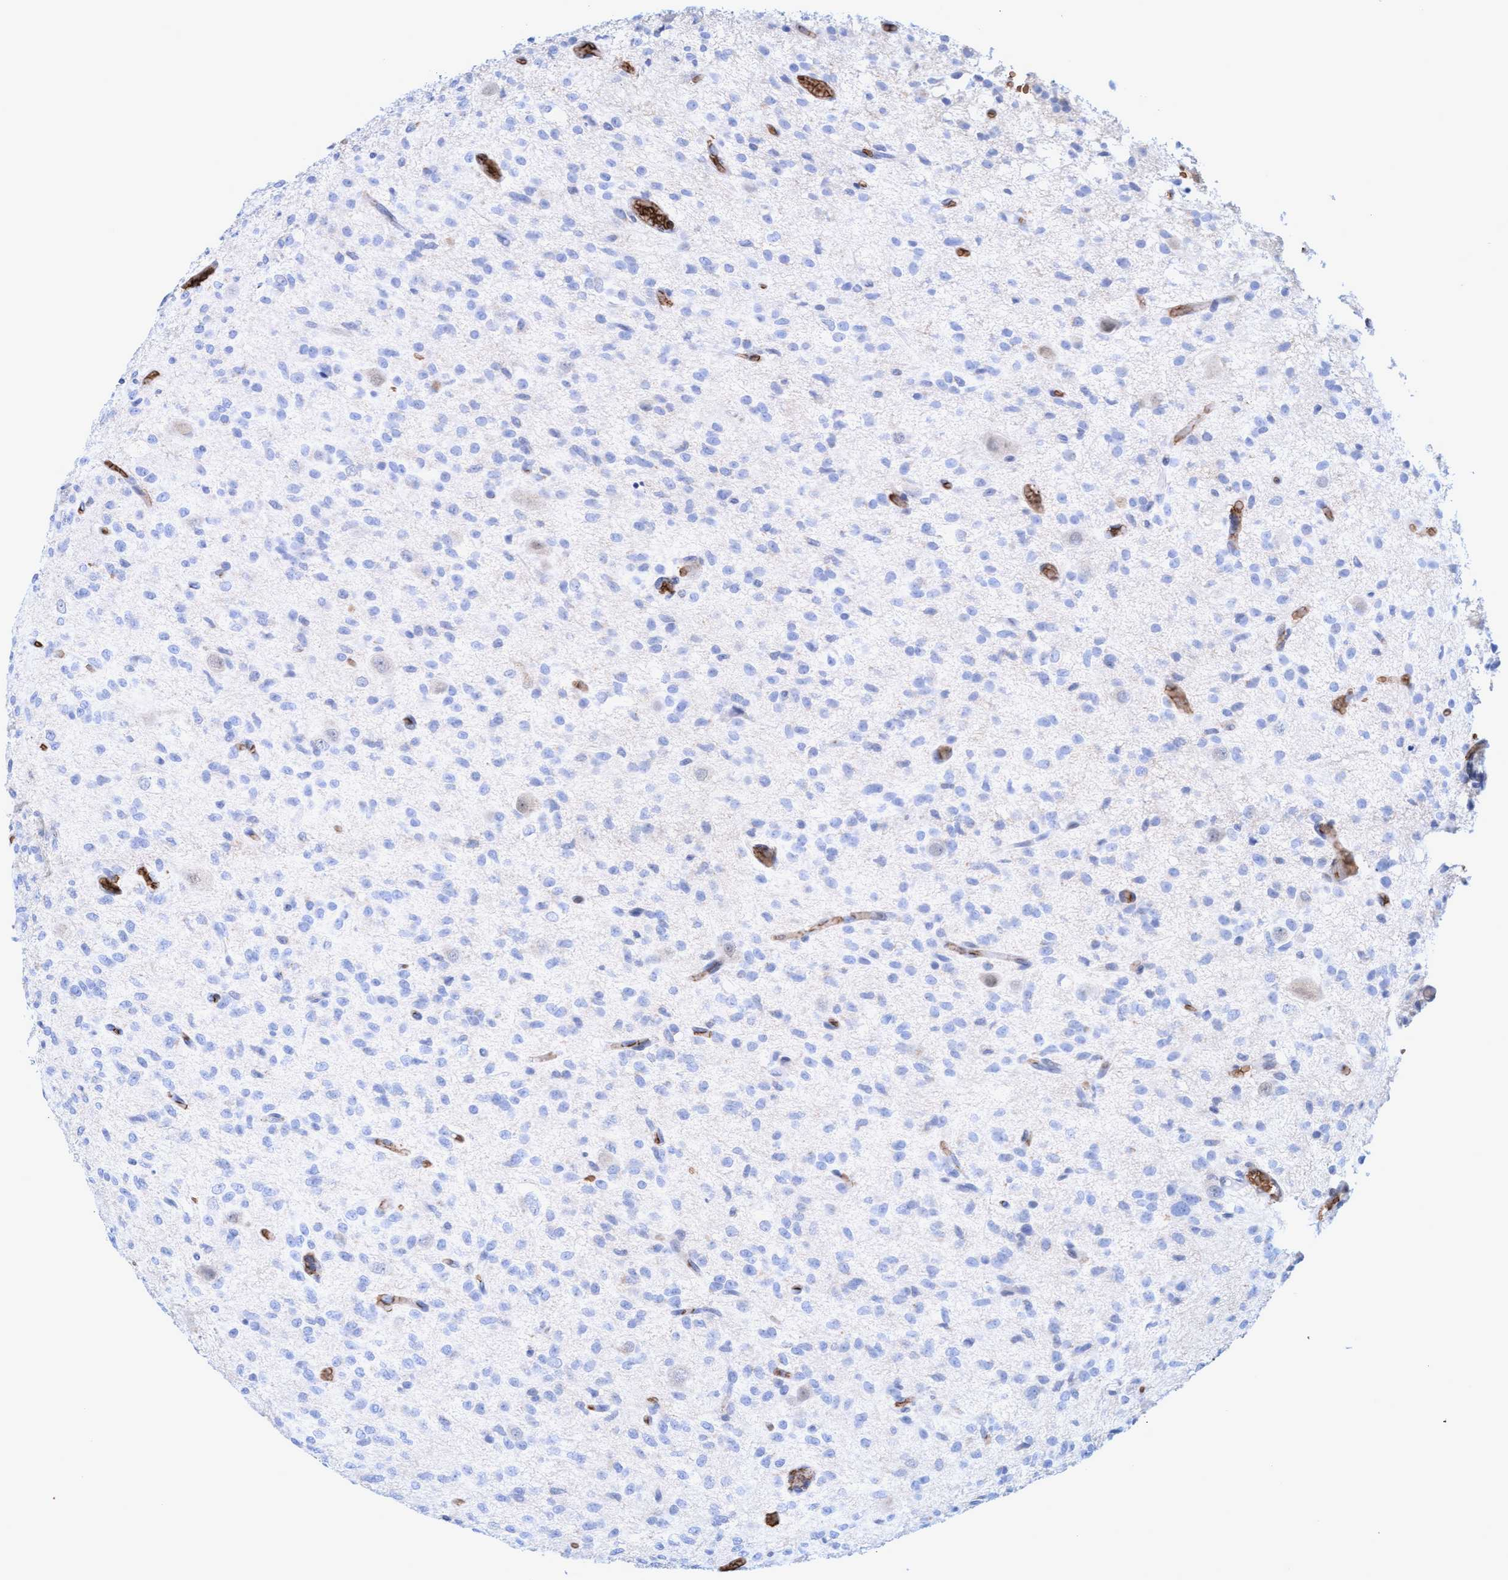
{"staining": {"intensity": "negative", "quantity": "none", "location": "none"}, "tissue": "glioma", "cell_type": "Tumor cells", "image_type": "cancer", "snomed": [{"axis": "morphology", "description": "Glioma, malignant, High grade"}, {"axis": "topography", "description": "Brain"}], "caption": "An immunohistochemistry photomicrograph of glioma is shown. There is no staining in tumor cells of glioma.", "gene": "SPEM2", "patient": {"sex": "female", "age": 59}}